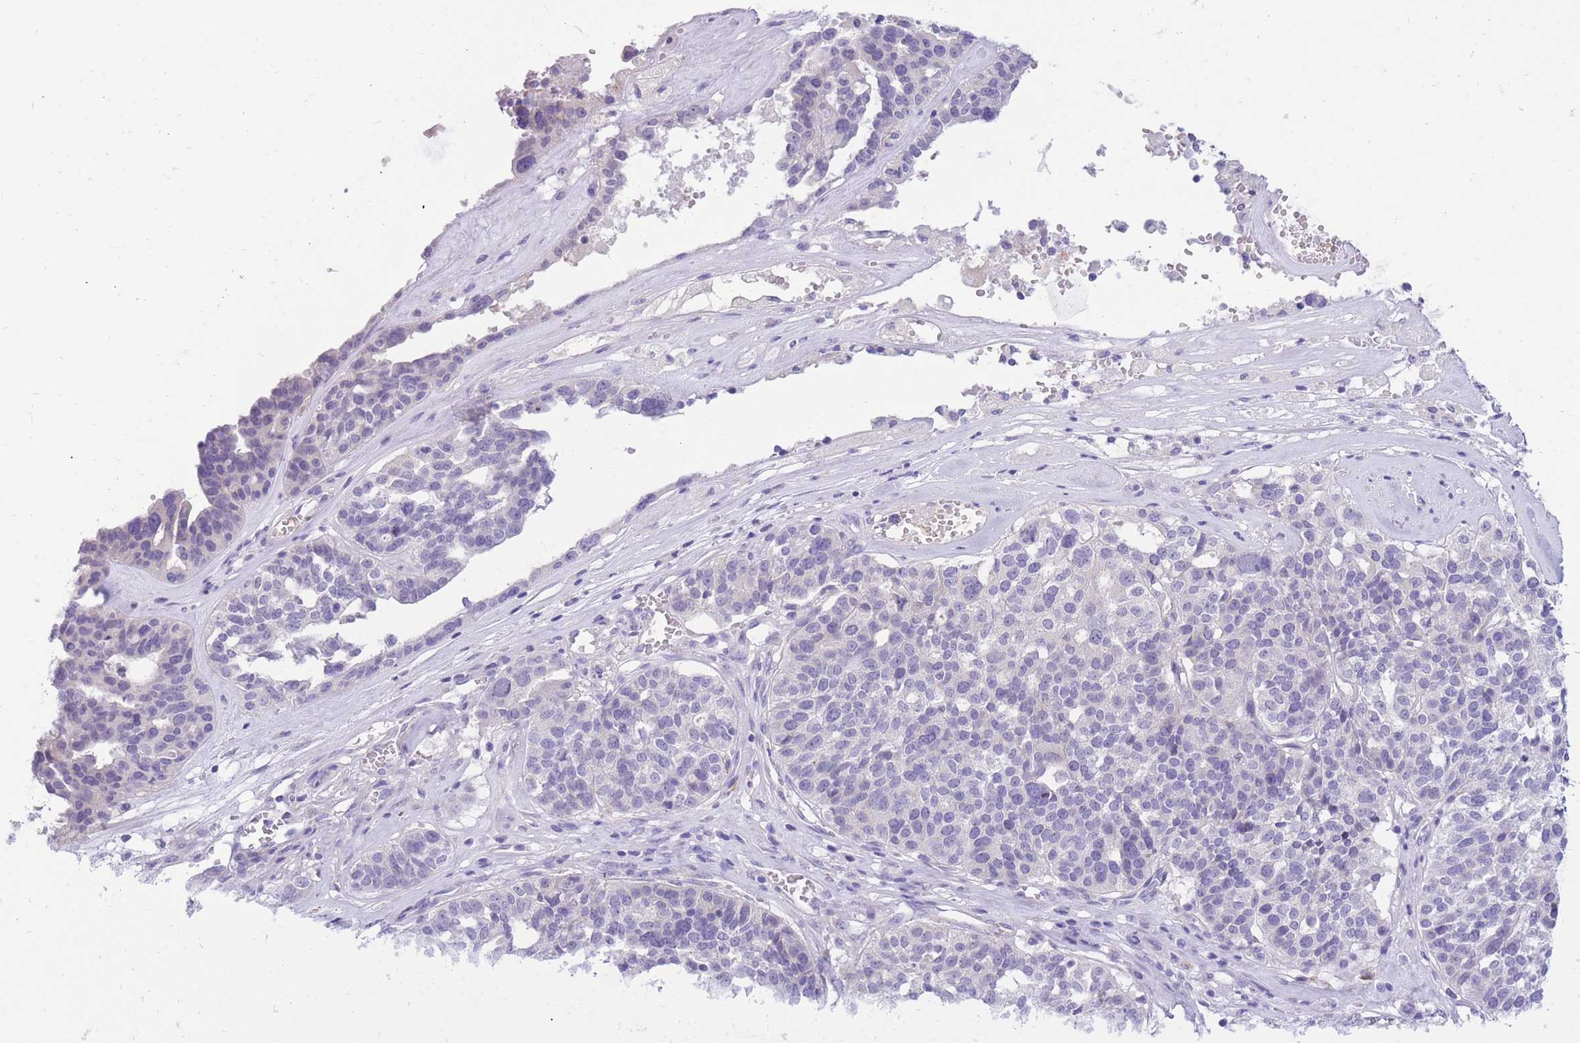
{"staining": {"intensity": "negative", "quantity": "none", "location": "none"}, "tissue": "ovarian cancer", "cell_type": "Tumor cells", "image_type": "cancer", "snomed": [{"axis": "morphology", "description": "Cystadenocarcinoma, serous, NOS"}, {"axis": "topography", "description": "Ovary"}], "caption": "Immunohistochemical staining of human ovarian serous cystadenocarcinoma shows no significant positivity in tumor cells. Nuclei are stained in blue.", "gene": "SSUH2", "patient": {"sex": "female", "age": 59}}